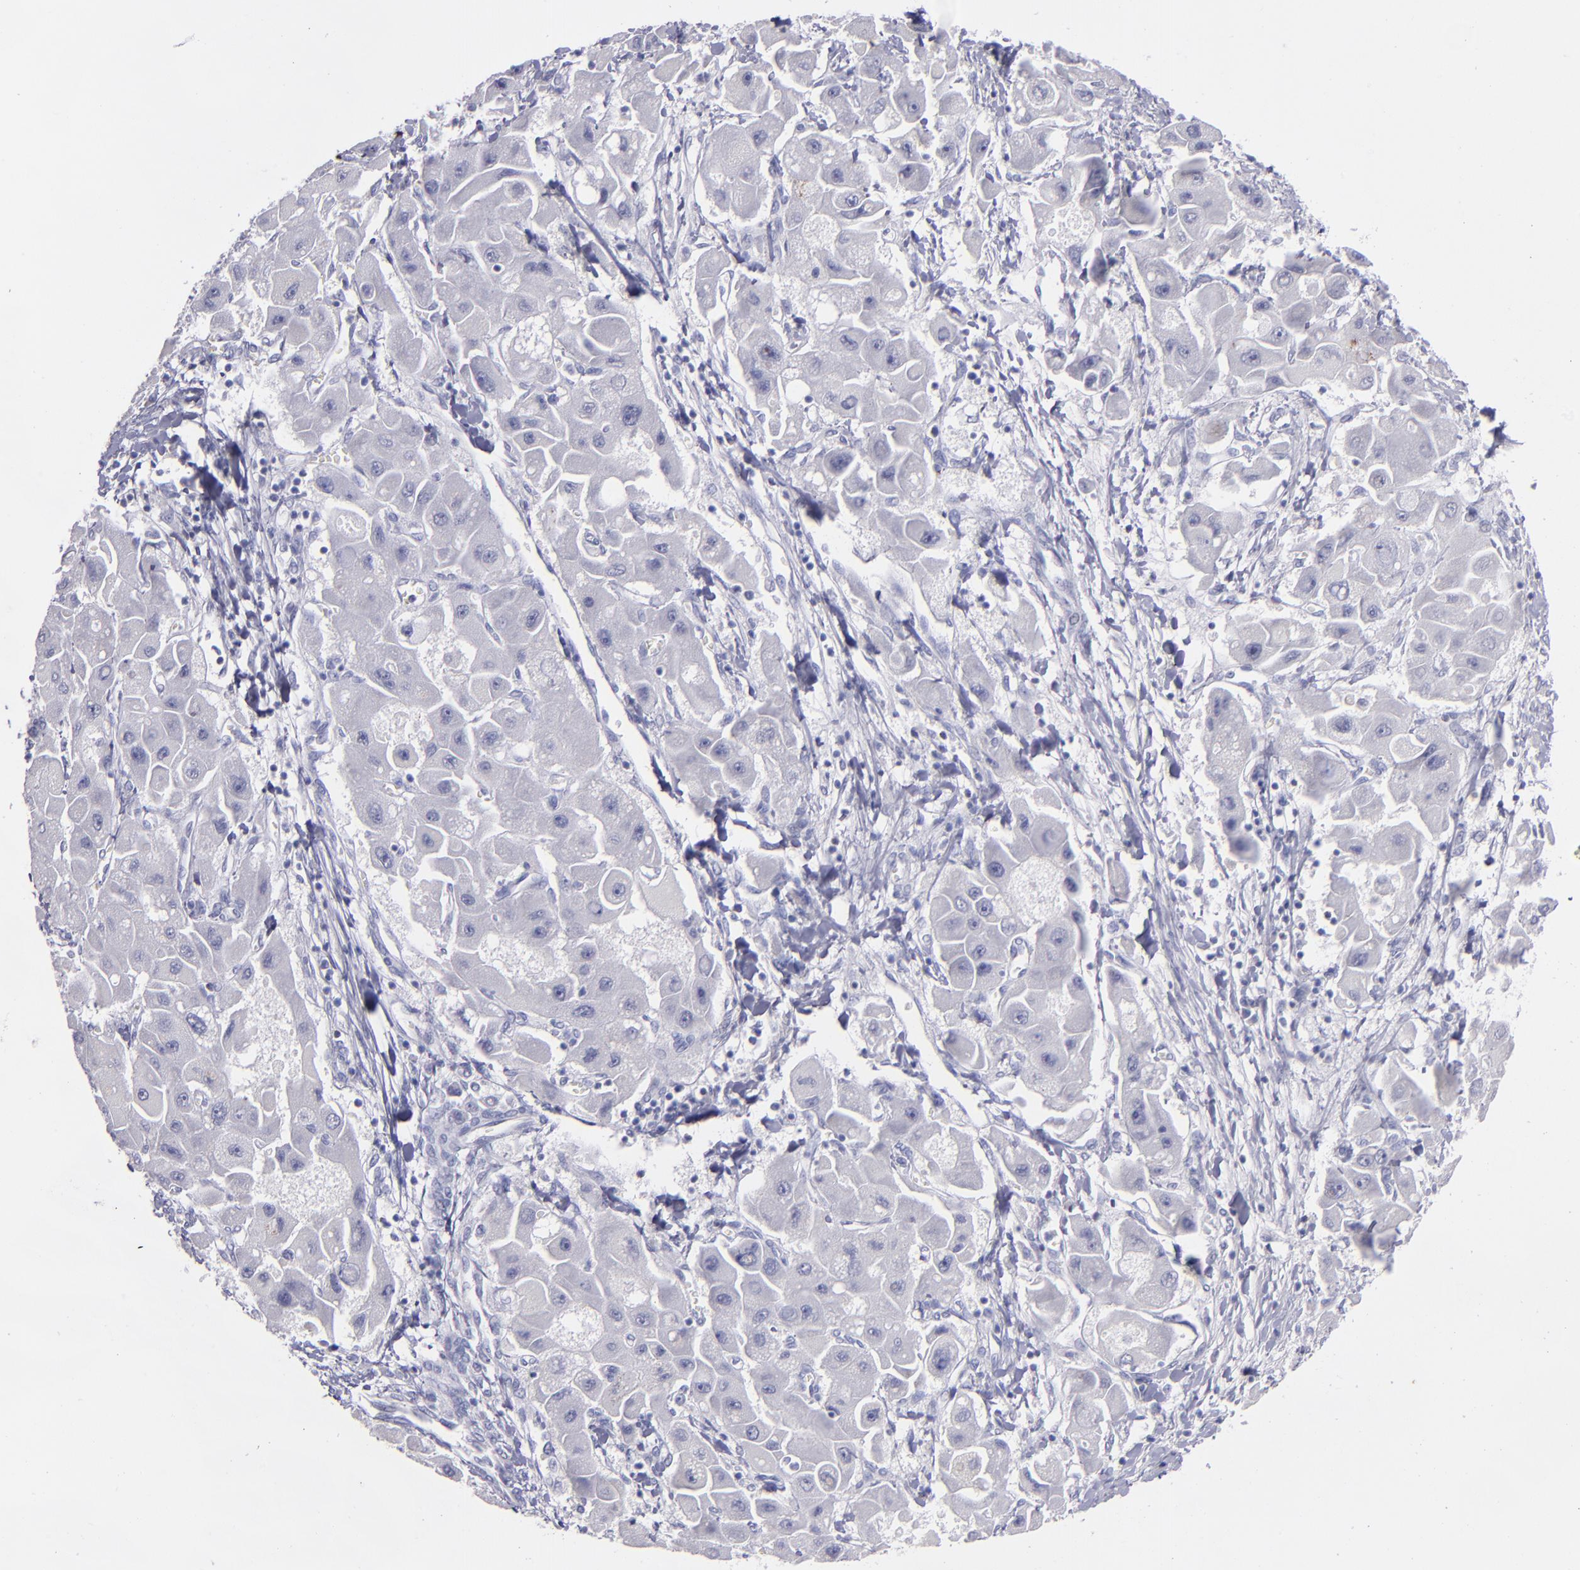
{"staining": {"intensity": "negative", "quantity": "none", "location": "none"}, "tissue": "liver cancer", "cell_type": "Tumor cells", "image_type": "cancer", "snomed": [{"axis": "morphology", "description": "Carcinoma, Hepatocellular, NOS"}, {"axis": "topography", "description": "Liver"}], "caption": "A high-resolution image shows immunohistochemistry staining of hepatocellular carcinoma (liver), which shows no significant staining in tumor cells.", "gene": "SNAP25", "patient": {"sex": "male", "age": 24}}